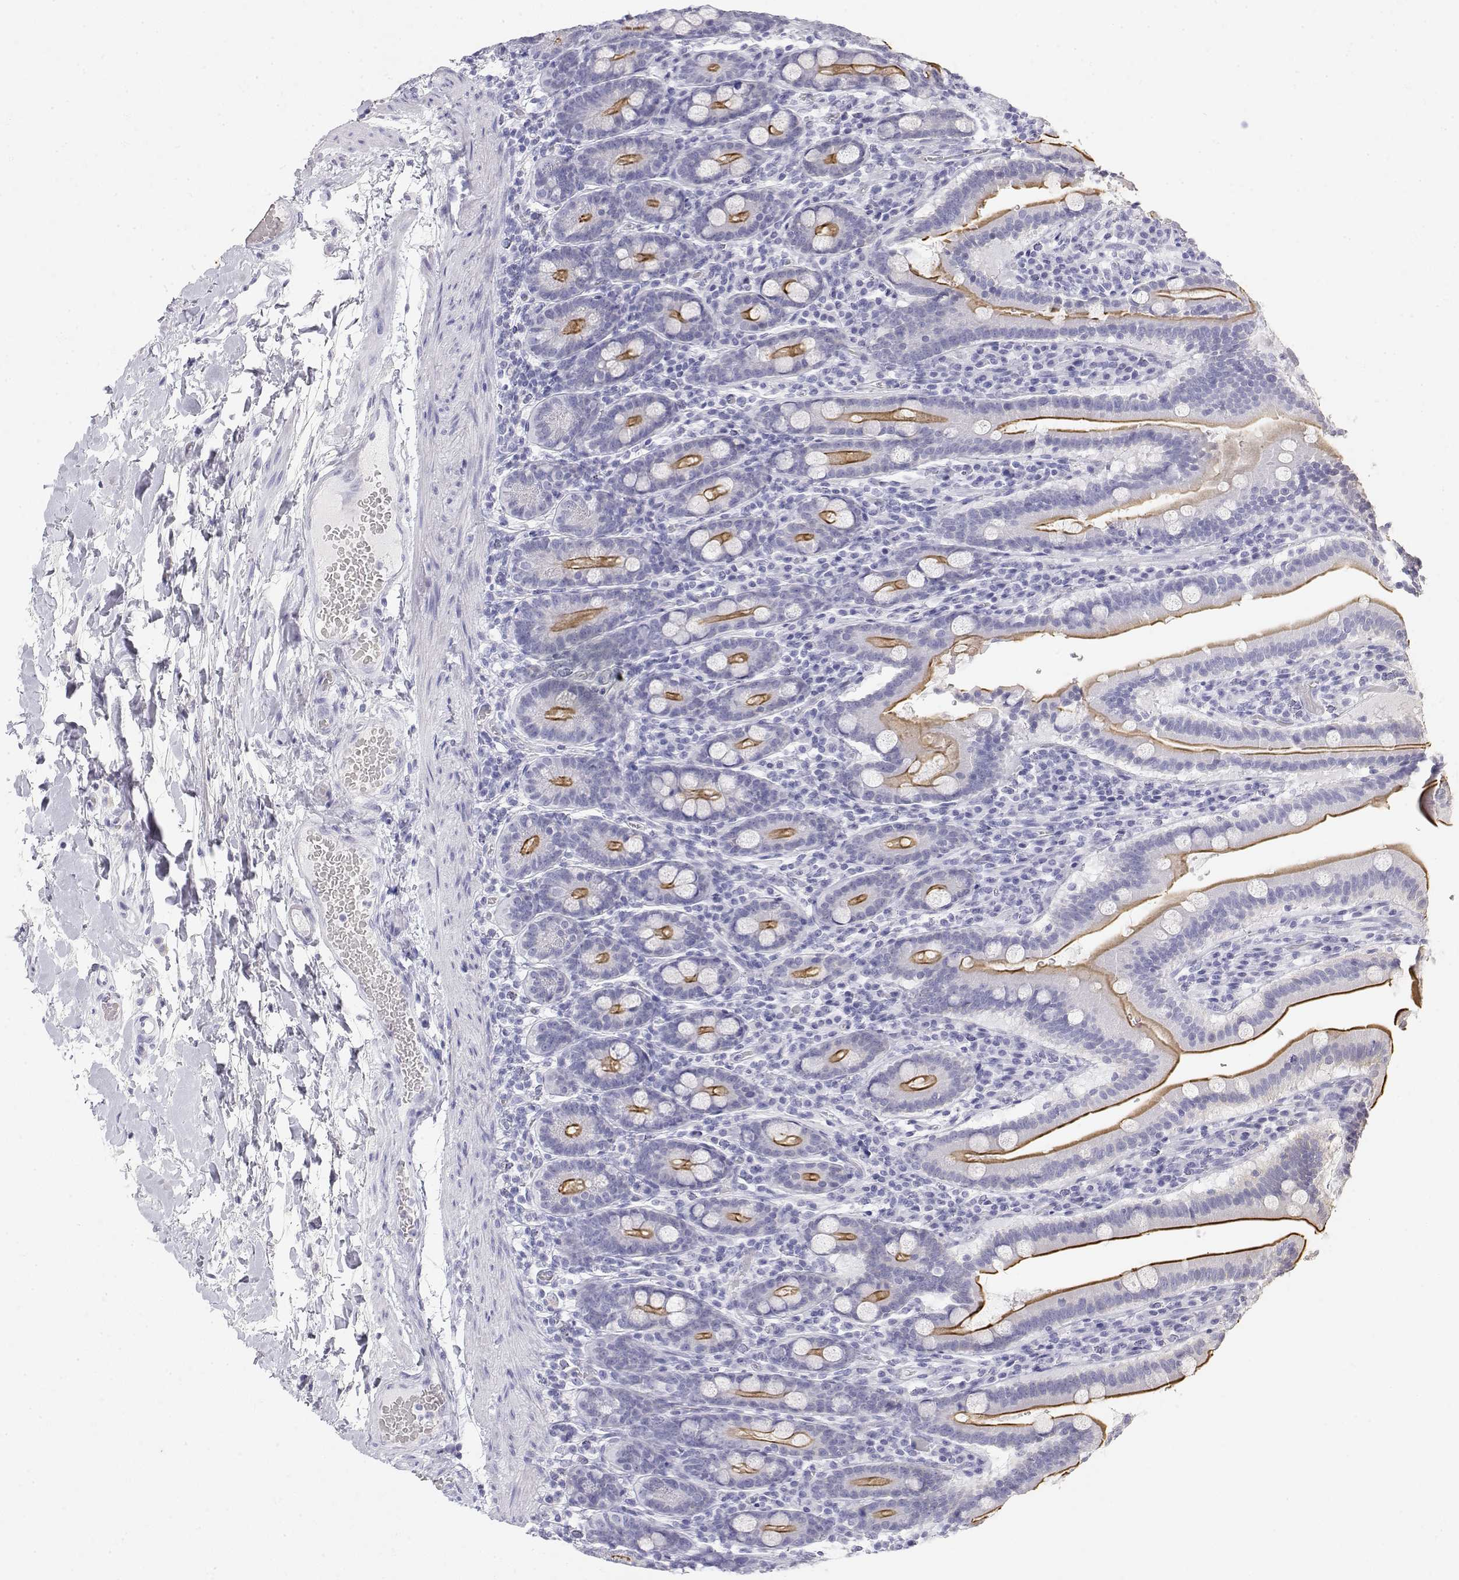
{"staining": {"intensity": "strong", "quantity": ">75%", "location": "cytoplasmic/membranous"}, "tissue": "small intestine", "cell_type": "Glandular cells", "image_type": "normal", "snomed": [{"axis": "morphology", "description": "Normal tissue, NOS"}, {"axis": "topography", "description": "Small intestine"}], "caption": "High-magnification brightfield microscopy of benign small intestine stained with DAB (3,3'-diaminobenzidine) (brown) and counterstained with hematoxylin (blue). glandular cells exhibit strong cytoplasmic/membranous staining is appreciated in about>75% of cells. (Stains: DAB in brown, nuclei in blue, Microscopy: brightfield microscopy at high magnification).", "gene": "MISP", "patient": {"sex": "male", "age": 26}}